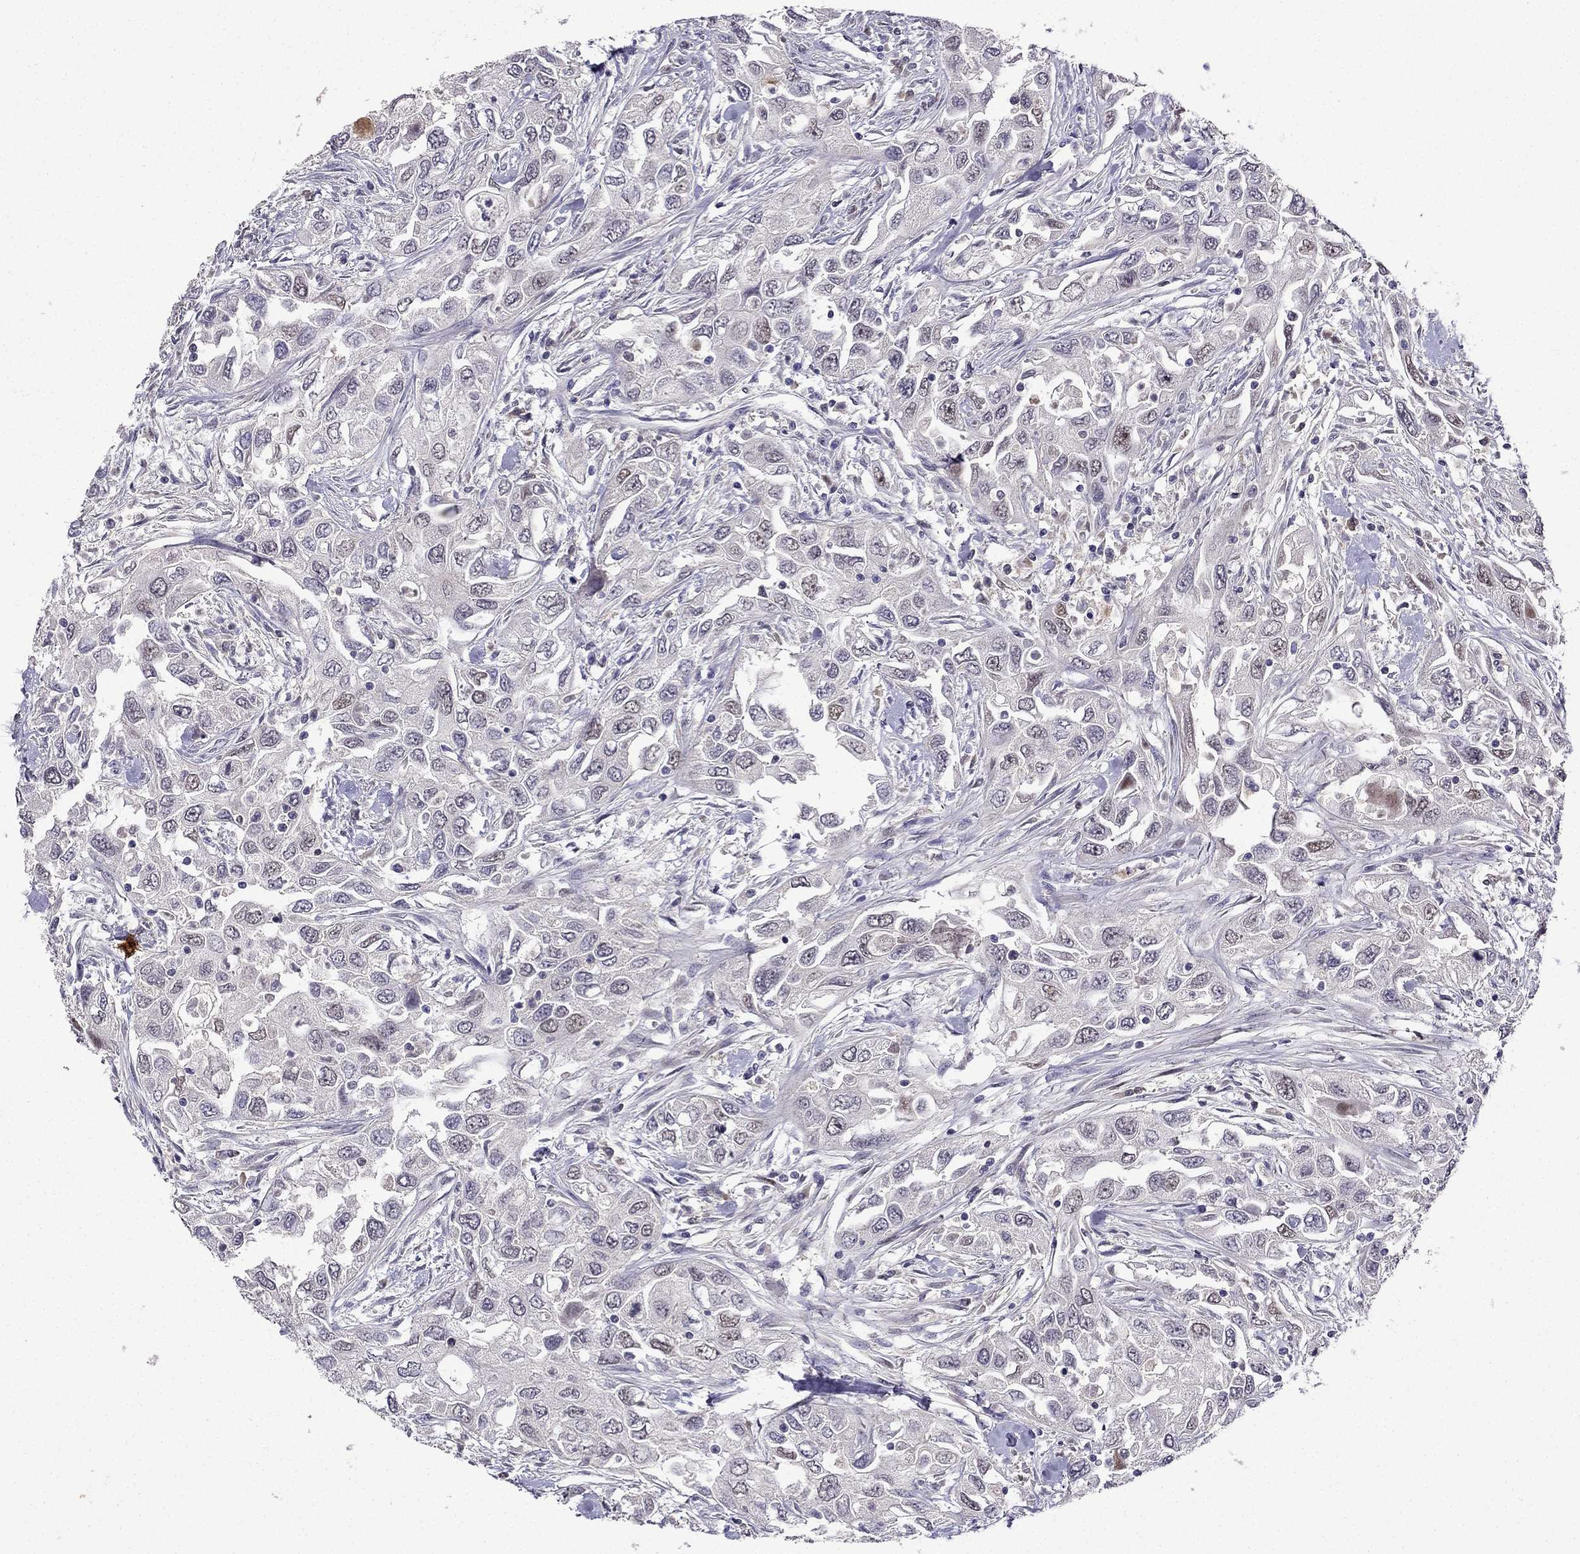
{"staining": {"intensity": "weak", "quantity": "<25%", "location": "nuclear"}, "tissue": "urothelial cancer", "cell_type": "Tumor cells", "image_type": "cancer", "snomed": [{"axis": "morphology", "description": "Urothelial carcinoma, High grade"}, {"axis": "topography", "description": "Urinary bladder"}], "caption": "DAB immunohistochemical staining of human high-grade urothelial carcinoma displays no significant expression in tumor cells.", "gene": "UHRF1", "patient": {"sex": "male", "age": 76}}